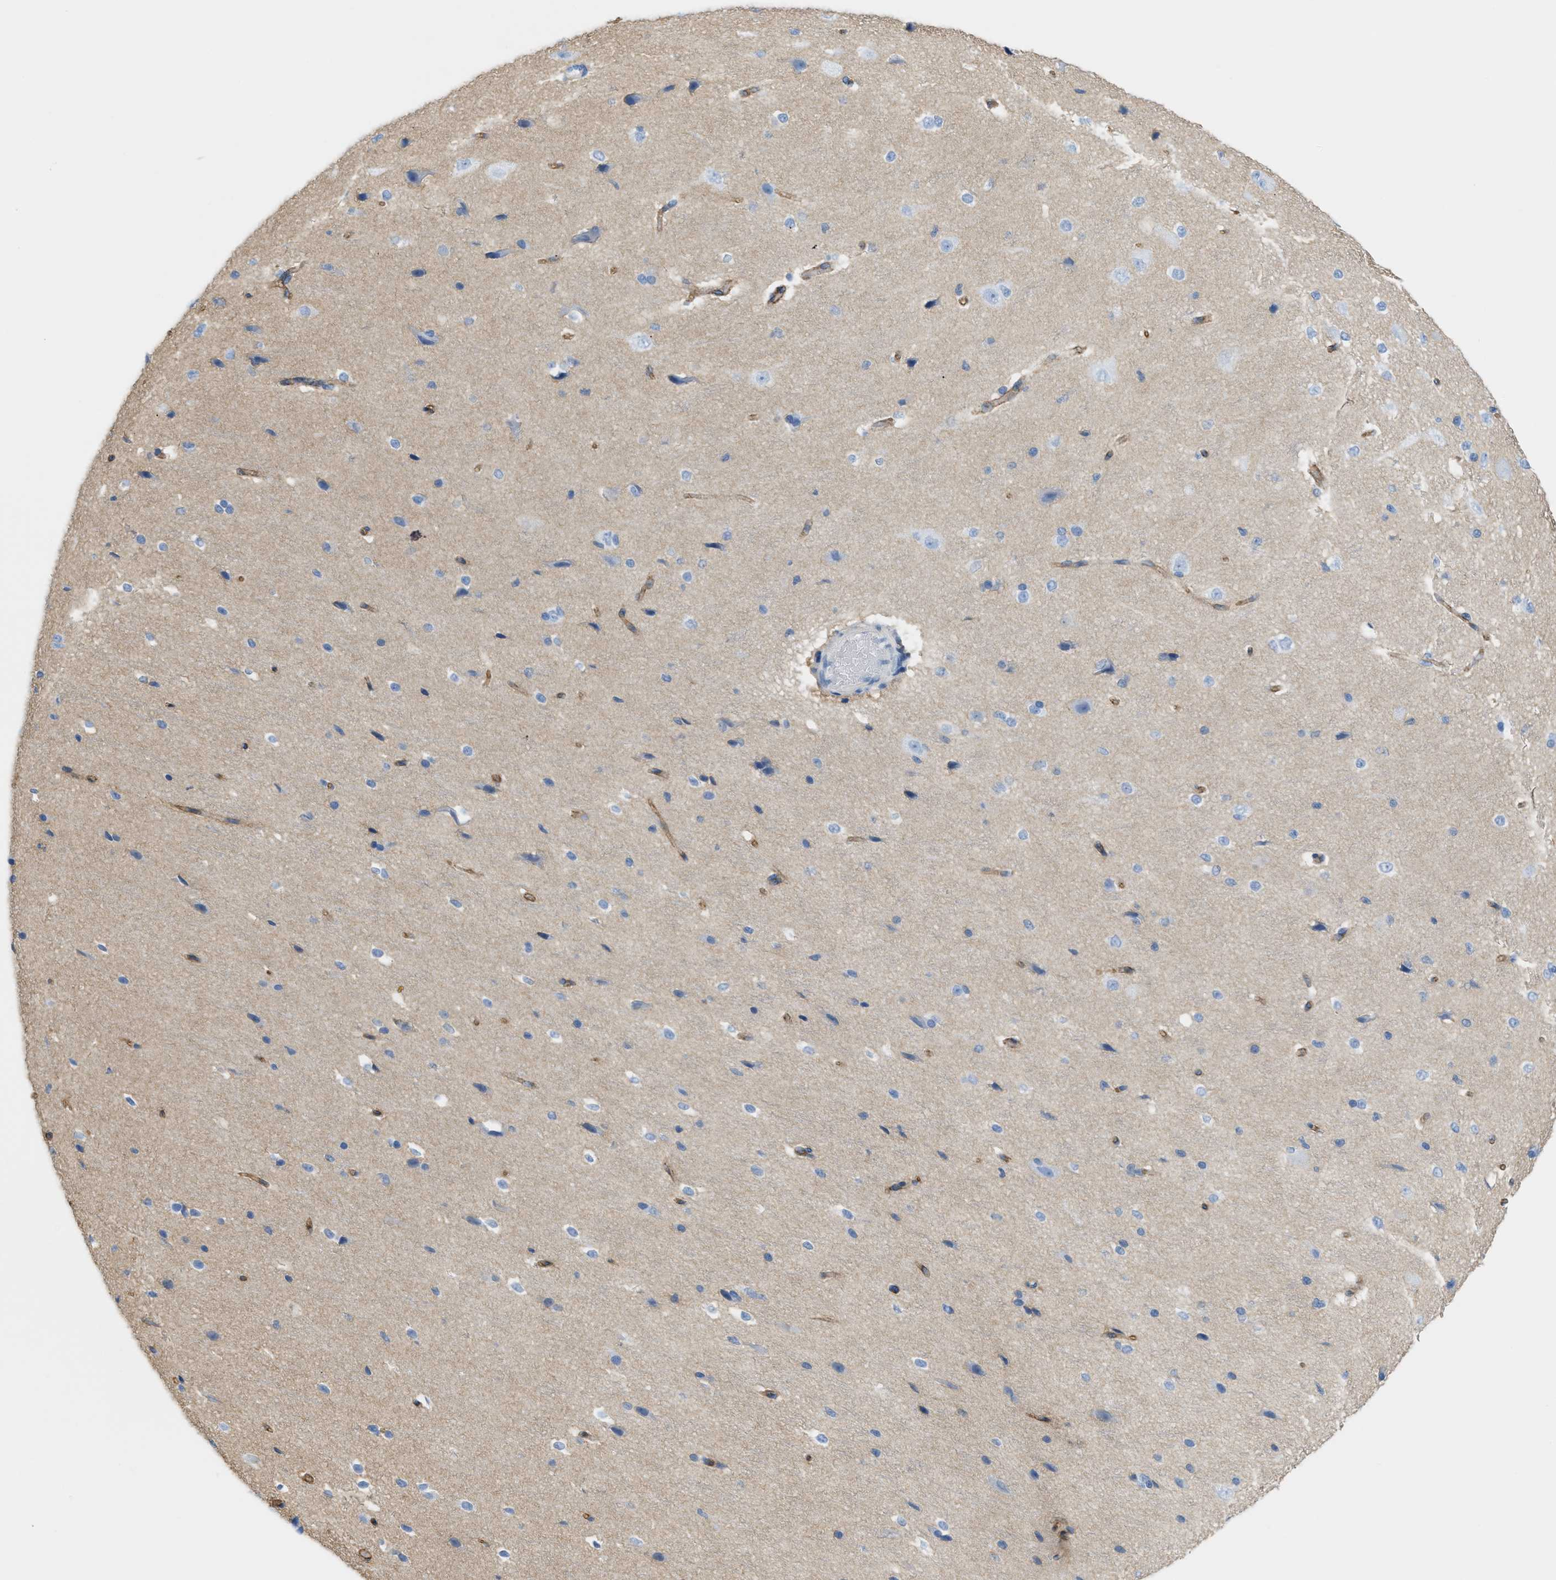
{"staining": {"intensity": "strong", "quantity": ">75%", "location": "cytoplasmic/membranous"}, "tissue": "cerebral cortex", "cell_type": "Endothelial cells", "image_type": "normal", "snomed": [{"axis": "morphology", "description": "Normal tissue, NOS"}, {"axis": "morphology", "description": "Developmental malformation"}, {"axis": "topography", "description": "Cerebral cortex"}], "caption": "High-magnification brightfield microscopy of normal cerebral cortex stained with DAB (brown) and counterstained with hematoxylin (blue). endothelial cells exhibit strong cytoplasmic/membranous positivity is seen in approximately>75% of cells. The staining was performed using DAB (3,3'-diaminobenzidine) to visualize the protein expression in brown, while the nuclei were stained in blue with hematoxylin (Magnification: 20x).", "gene": "SLC3A2", "patient": {"sex": "female", "age": 30}}